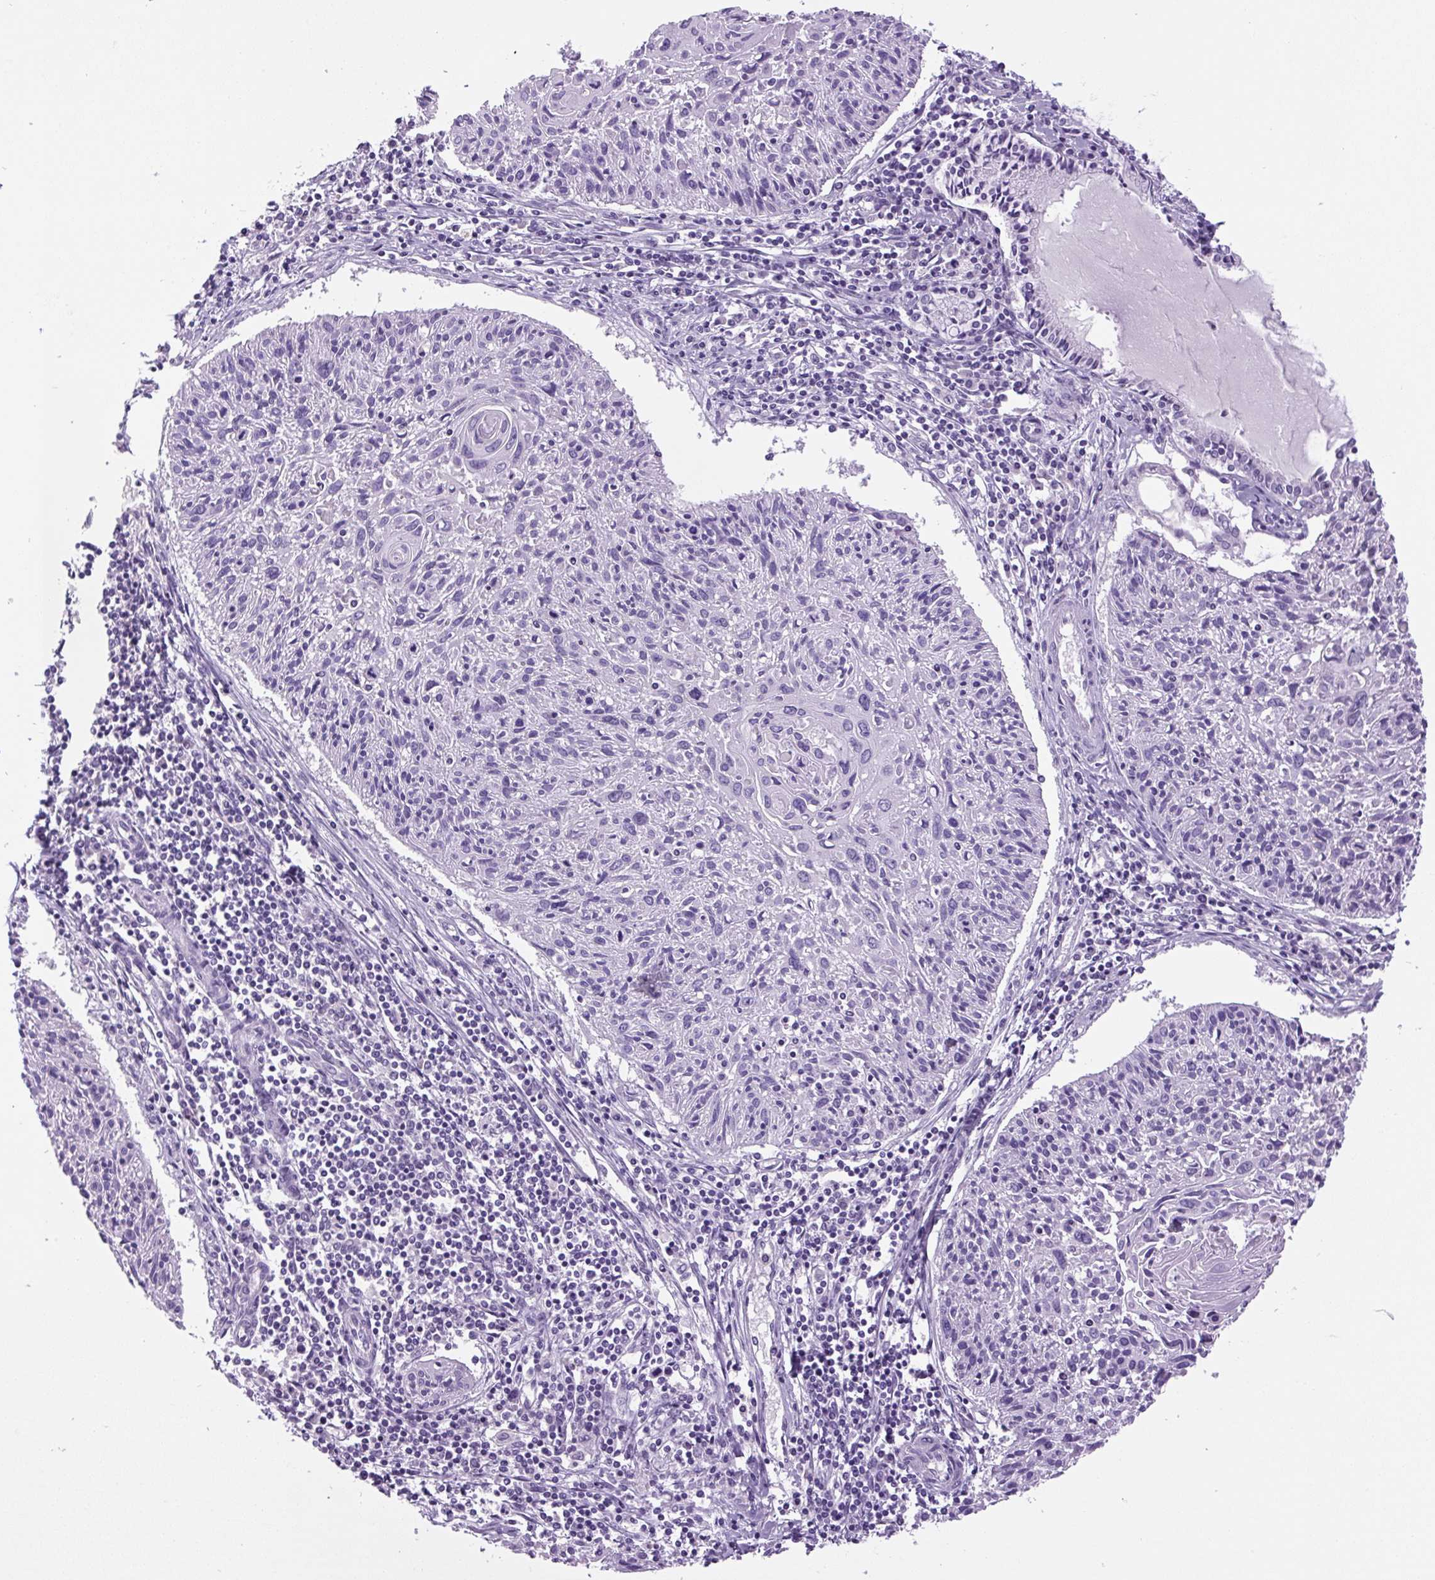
{"staining": {"intensity": "negative", "quantity": "none", "location": "none"}, "tissue": "cervical cancer", "cell_type": "Tumor cells", "image_type": "cancer", "snomed": [{"axis": "morphology", "description": "Squamous cell carcinoma, NOS"}, {"axis": "topography", "description": "Cervix"}], "caption": "This micrograph is of cervical cancer (squamous cell carcinoma) stained with immunohistochemistry to label a protein in brown with the nuclei are counter-stained blue. There is no positivity in tumor cells.", "gene": "PRRT1", "patient": {"sex": "female", "age": 51}}